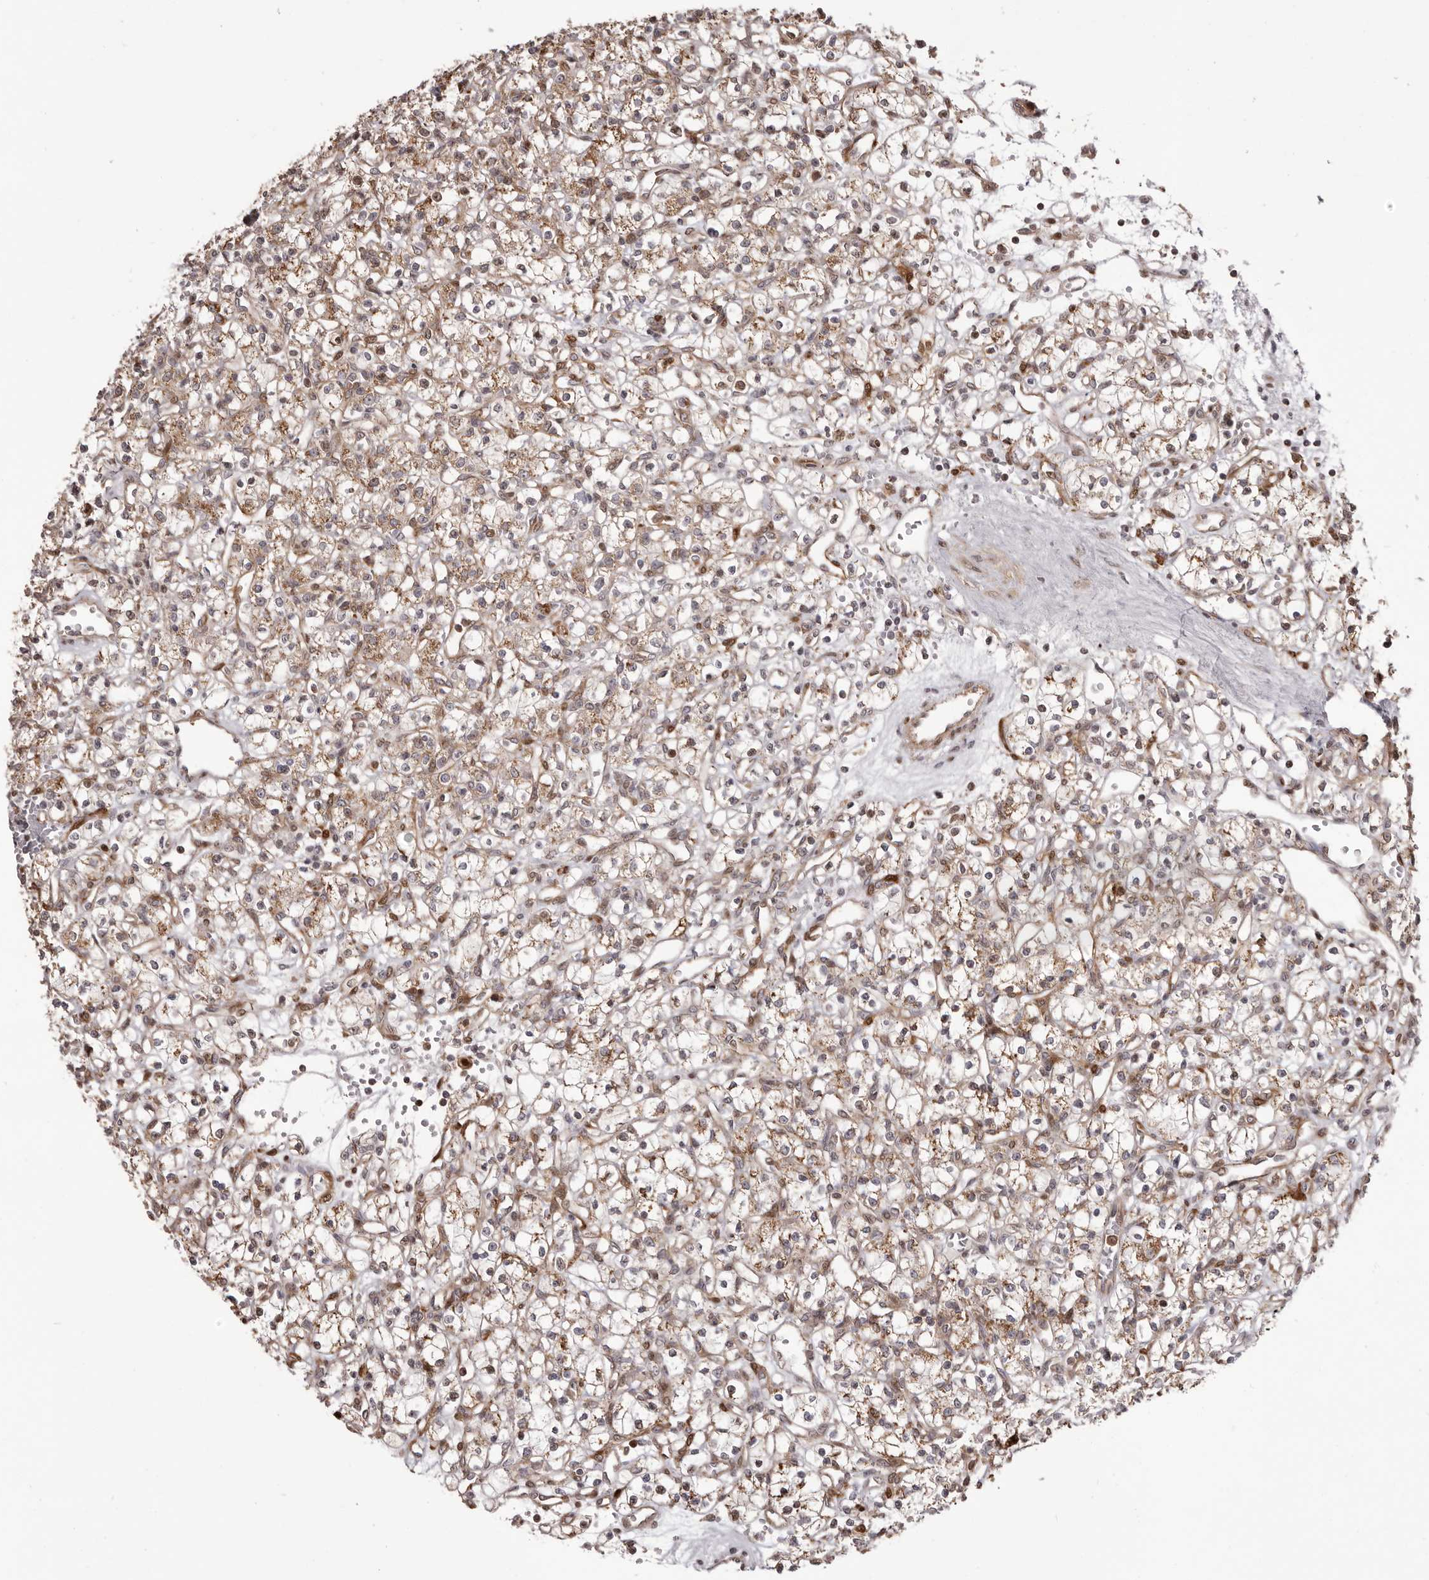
{"staining": {"intensity": "moderate", "quantity": ">75%", "location": "cytoplasmic/membranous"}, "tissue": "renal cancer", "cell_type": "Tumor cells", "image_type": "cancer", "snomed": [{"axis": "morphology", "description": "Adenocarcinoma, NOS"}, {"axis": "topography", "description": "Kidney"}], "caption": "Immunohistochemistry (IHC) (DAB (3,3'-diaminobenzidine)) staining of adenocarcinoma (renal) reveals moderate cytoplasmic/membranous protein expression in about >75% of tumor cells.", "gene": "GFOD1", "patient": {"sex": "female", "age": 59}}